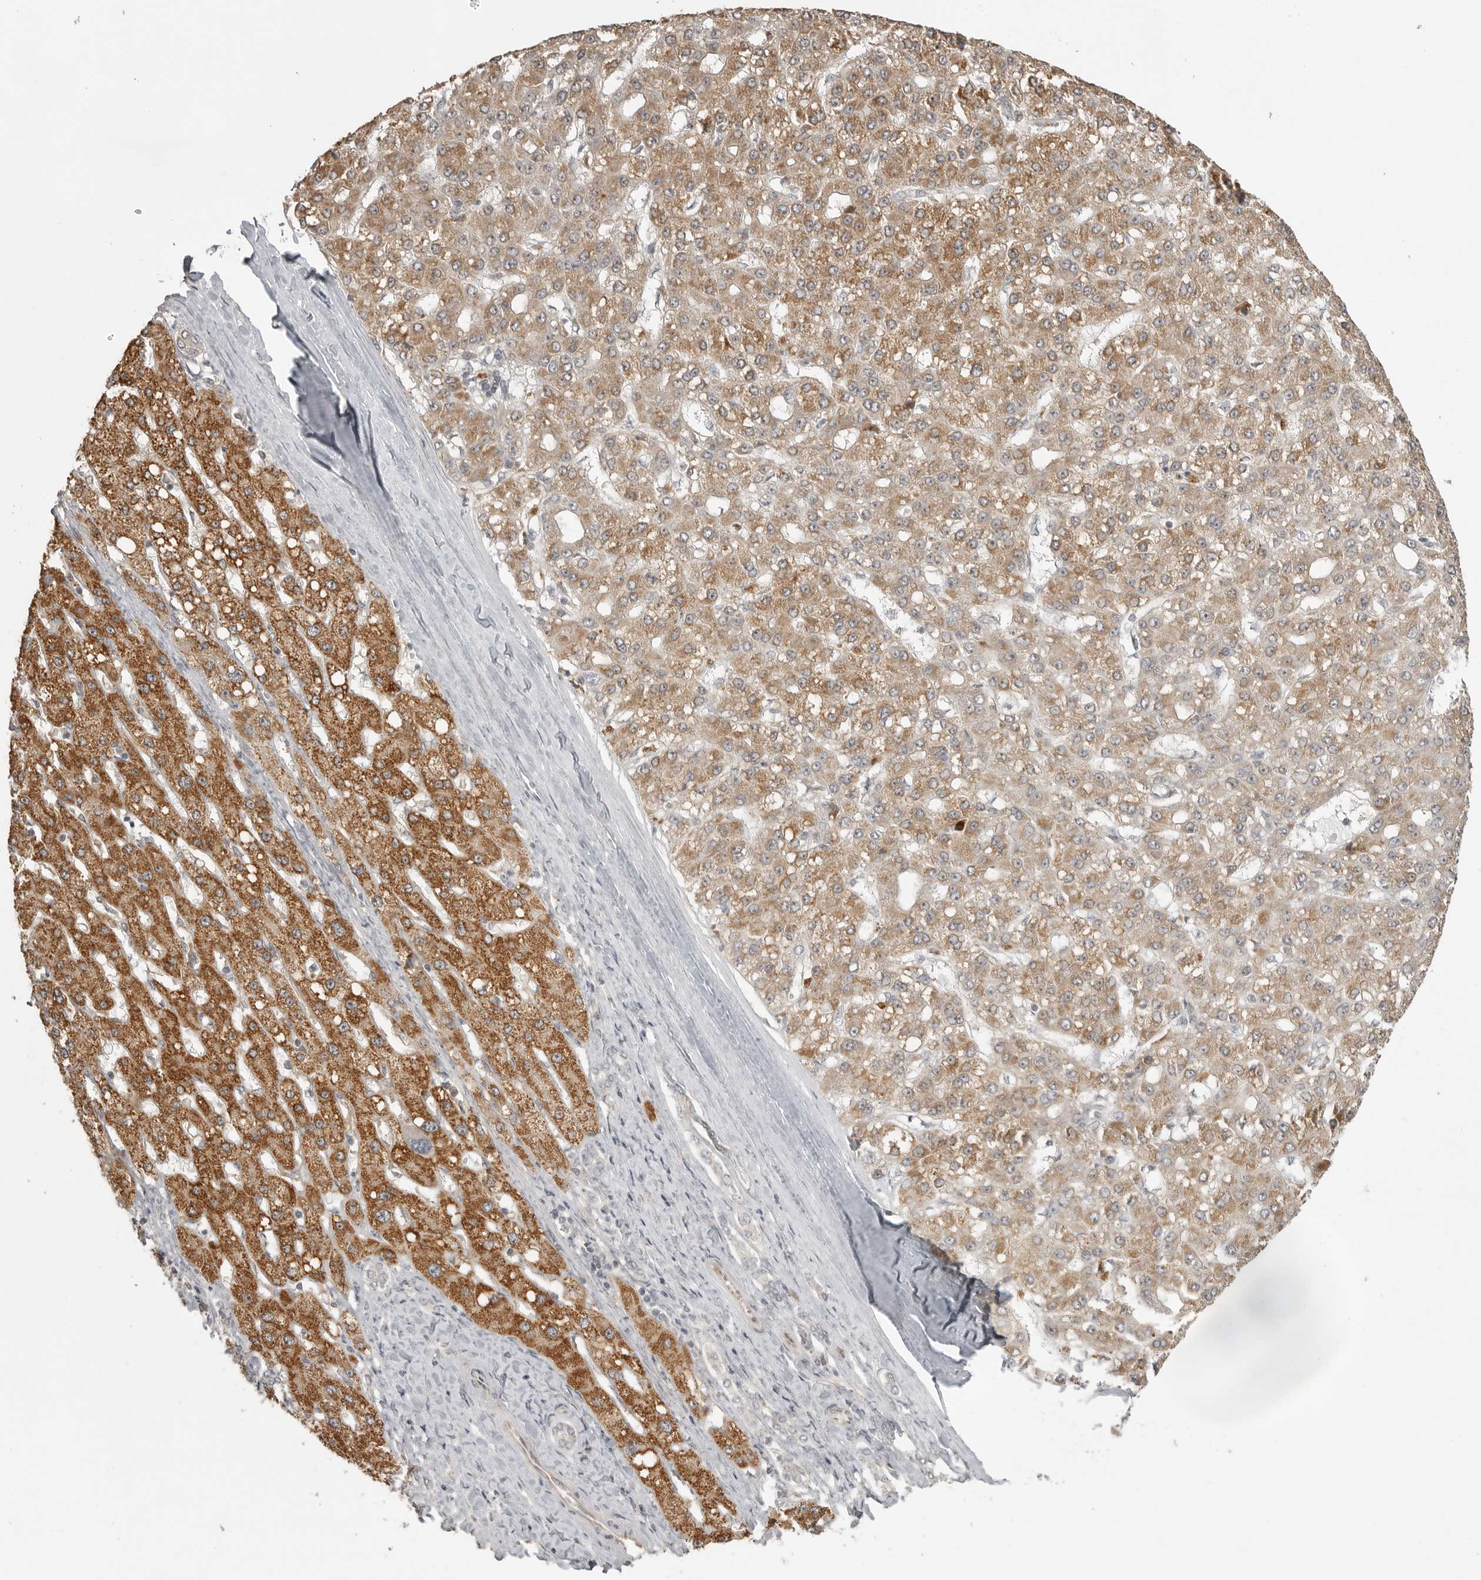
{"staining": {"intensity": "moderate", "quantity": ">75%", "location": "cytoplasmic/membranous"}, "tissue": "liver cancer", "cell_type": "Tumor cells", "image_type": "cancer", "snomed": [{"axis": "morphology", "description": "Carcinoma, Hepatocellular, NOS"}, {"axis": "topography", "description": "Liver"}], "caption": "Immunohistochemical staining of human liver cancer shows moderate cytoplasmic/membranous protein expression in approximately >75% of tumor cells. Nuclei are stained in blue.", "gene": "SMG8", "patient": {"sex": "male", "age": 67}}